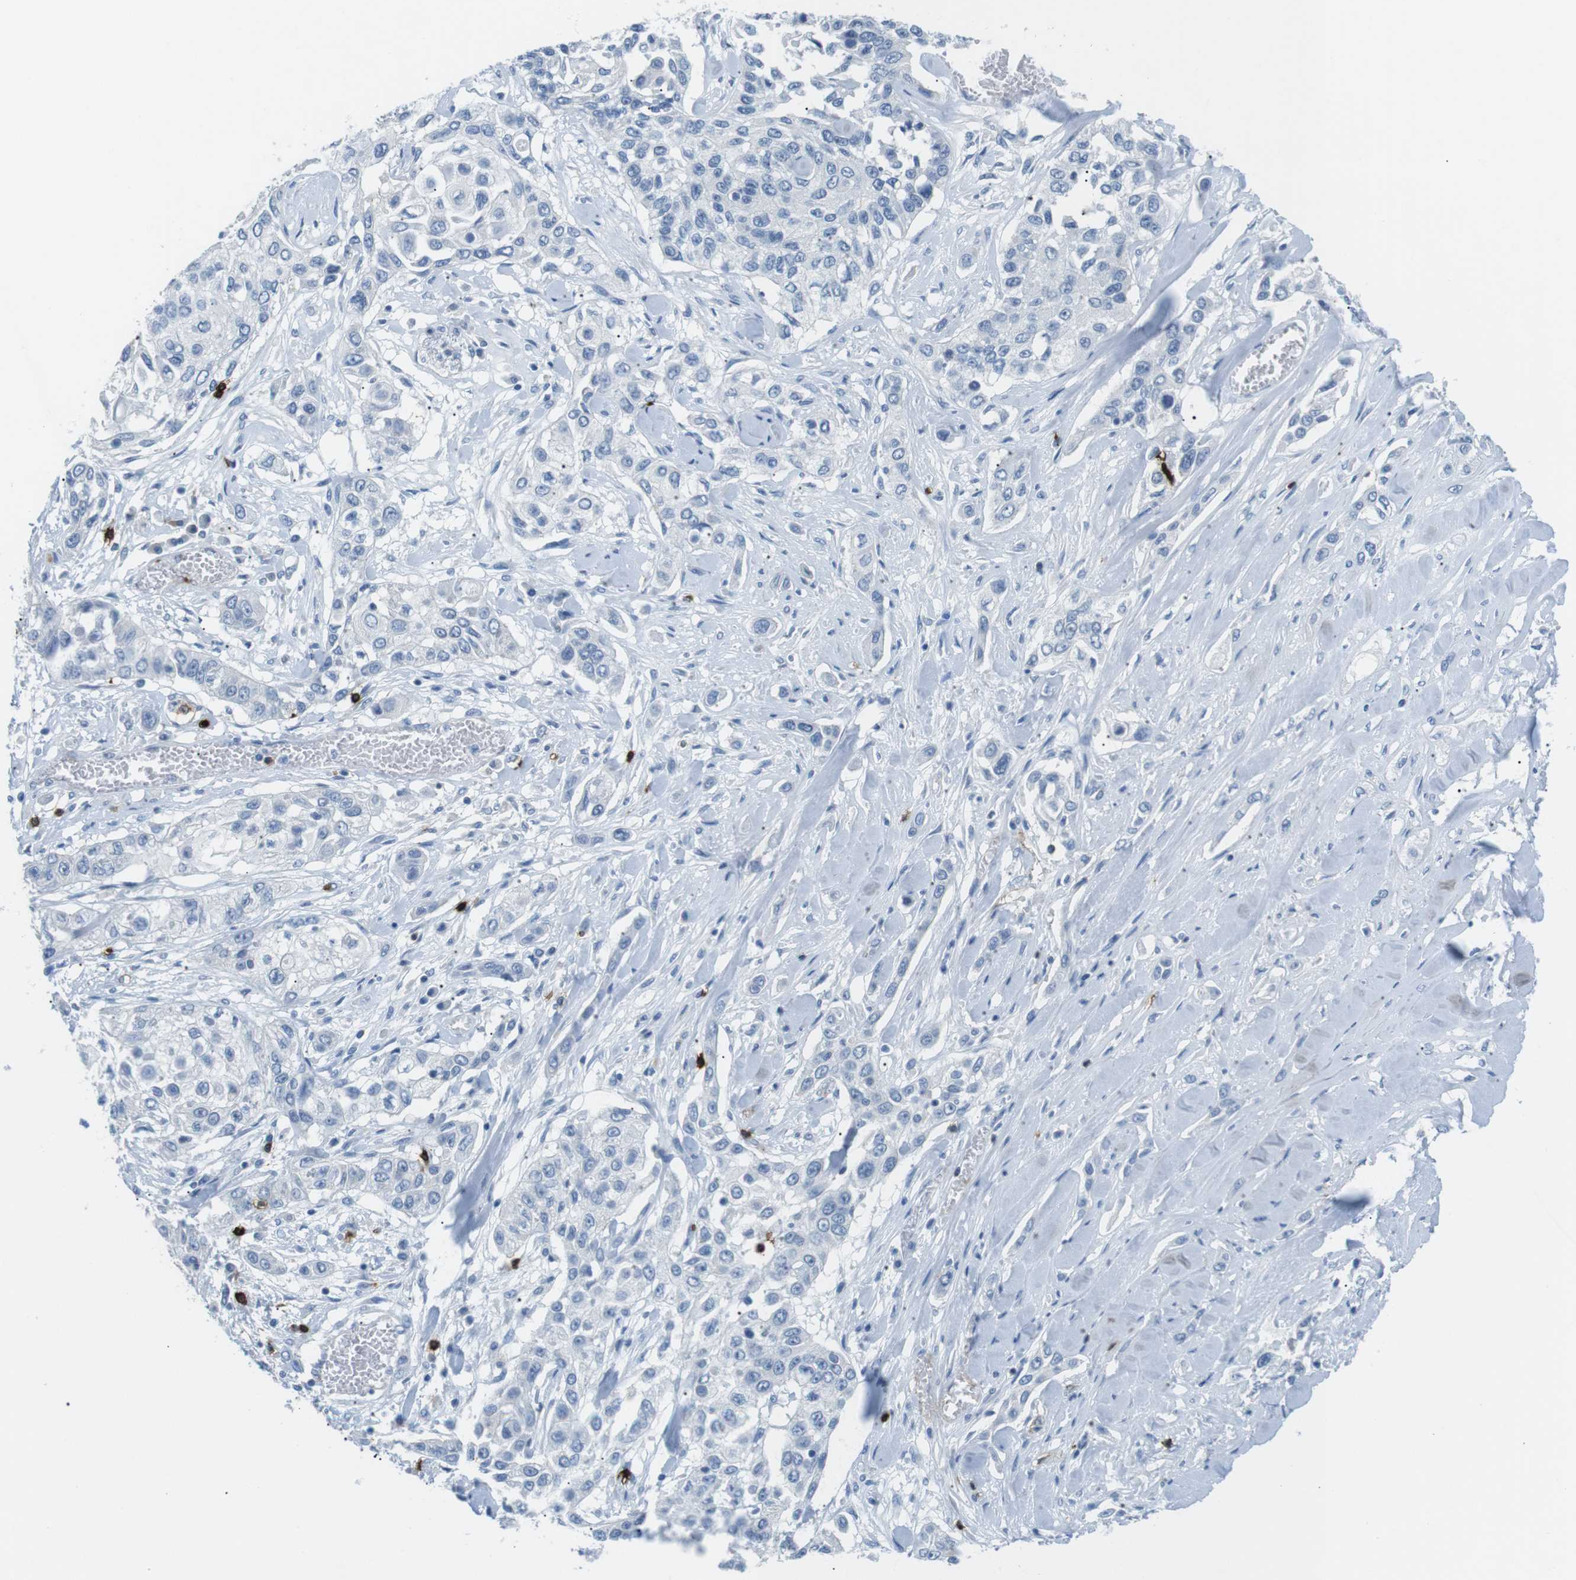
{"staining": {"intensity": "negative", "quantity": "none", "location": "none"}, "tissue": "lung cancer", "cell_type": "Tumor cells", "image_type": "cancer", "snomed": [{"axis": "morphology", "description": "Squamous cell carcinoma, NOS"}, {"axis": "topography", "description": "Lung"}], "caption": "High power microscopy image of an immunohistochemistry image of lung cancer (squamous cell carcinoma), revealing no significant expression in tumor cells.", "gene": "TNFRSF4", "patient": {"sex": "male", "age": 71}}